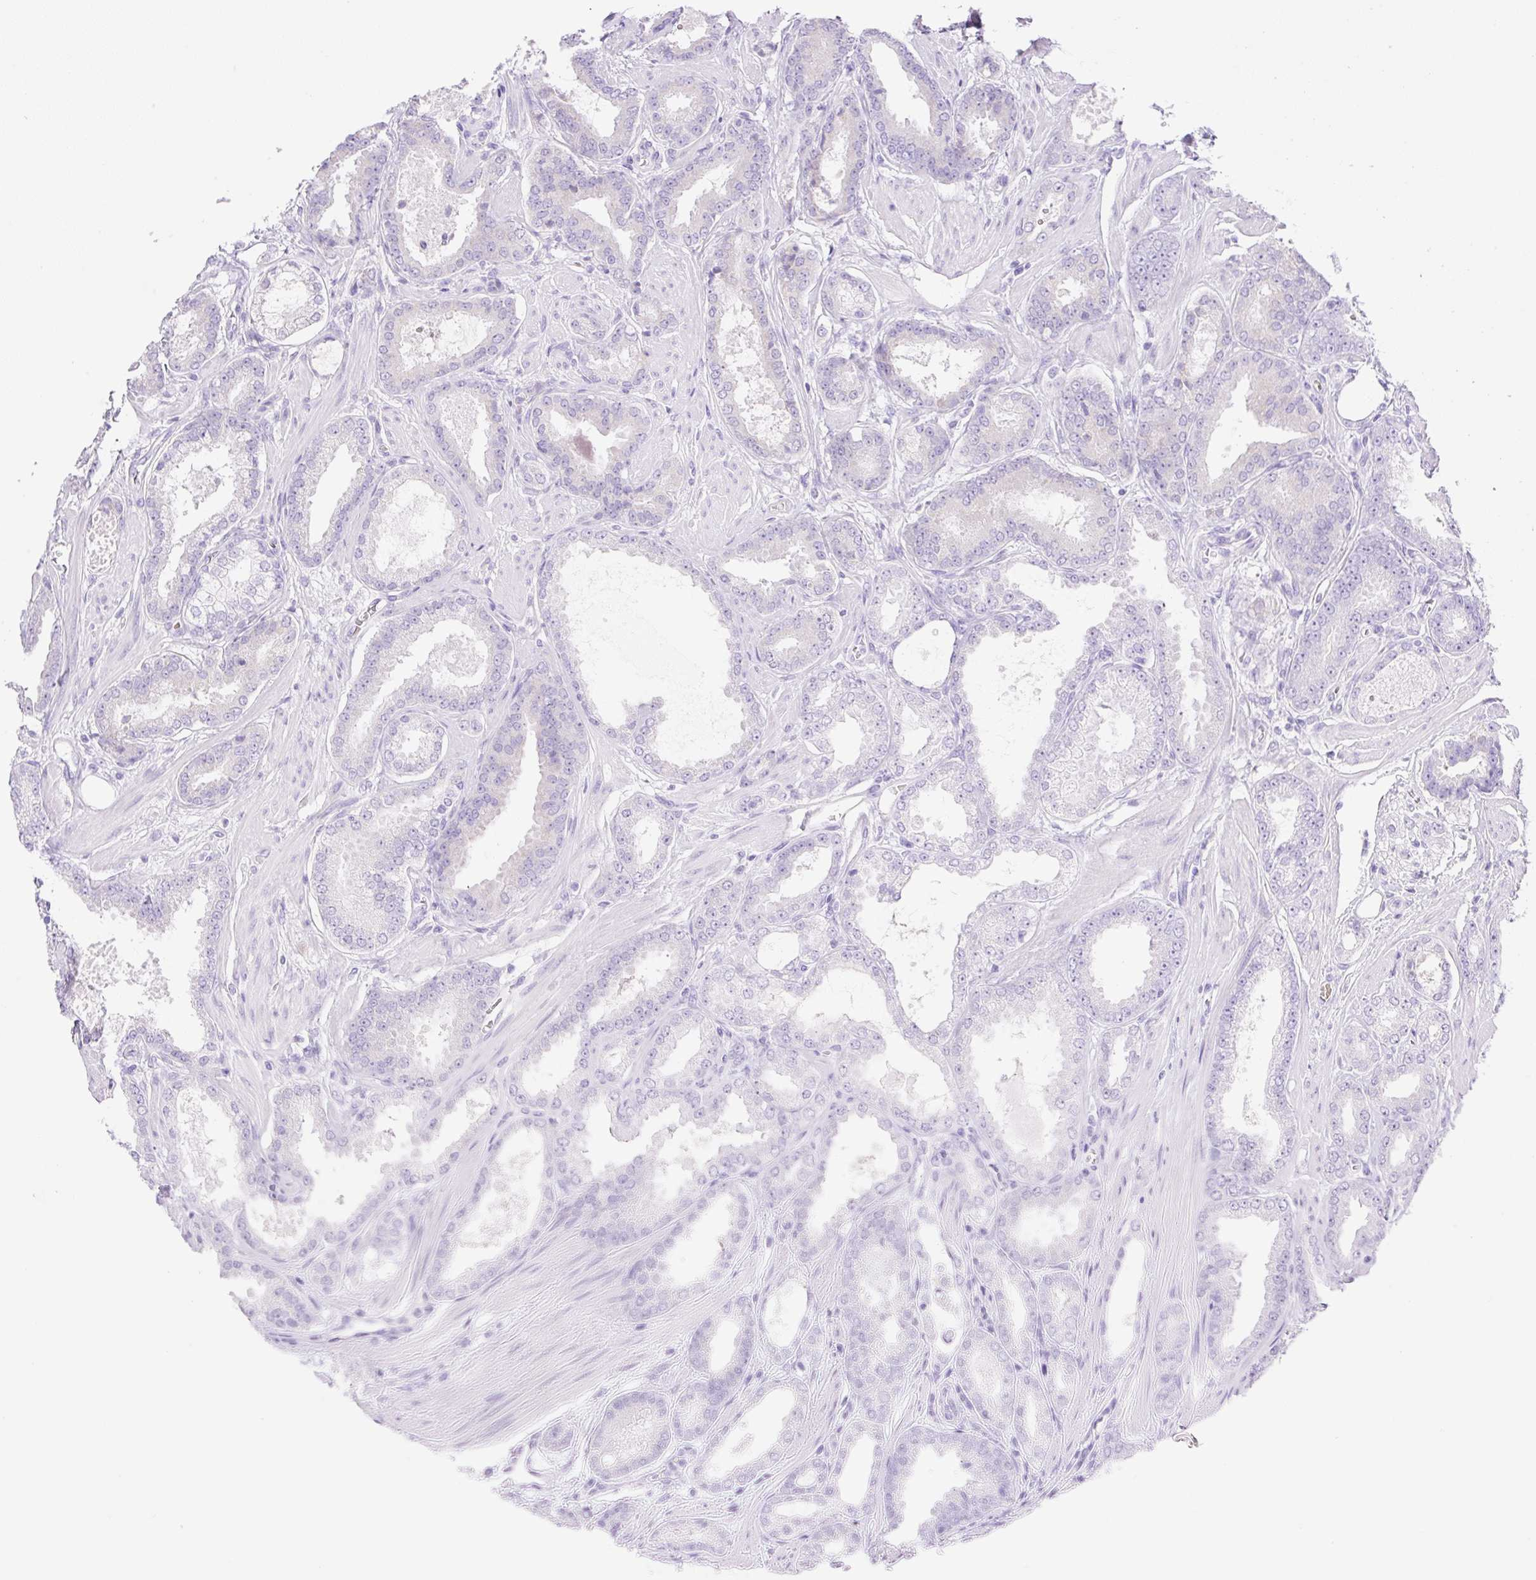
{"staining": {"intensity": "negative", "quantity": "none", "location": "none"}, "tissue": "prostate cancer", "cell_type": "Tumor cells", "image_type": "cancer", "snomed": [{"axis": "morphology", "description": "Adenocarcinoma, Low grade"}, {"axis": "topography", "description": "Prostate"}], "caption": "A high-resolution photomicrograph shows immunohistochemistry (IHC) staining of prostate cancer, which exhibits no significant positivity in tumor cells.", "gene": "CDX1", "patient": {"sex": "male", "age": 42}}